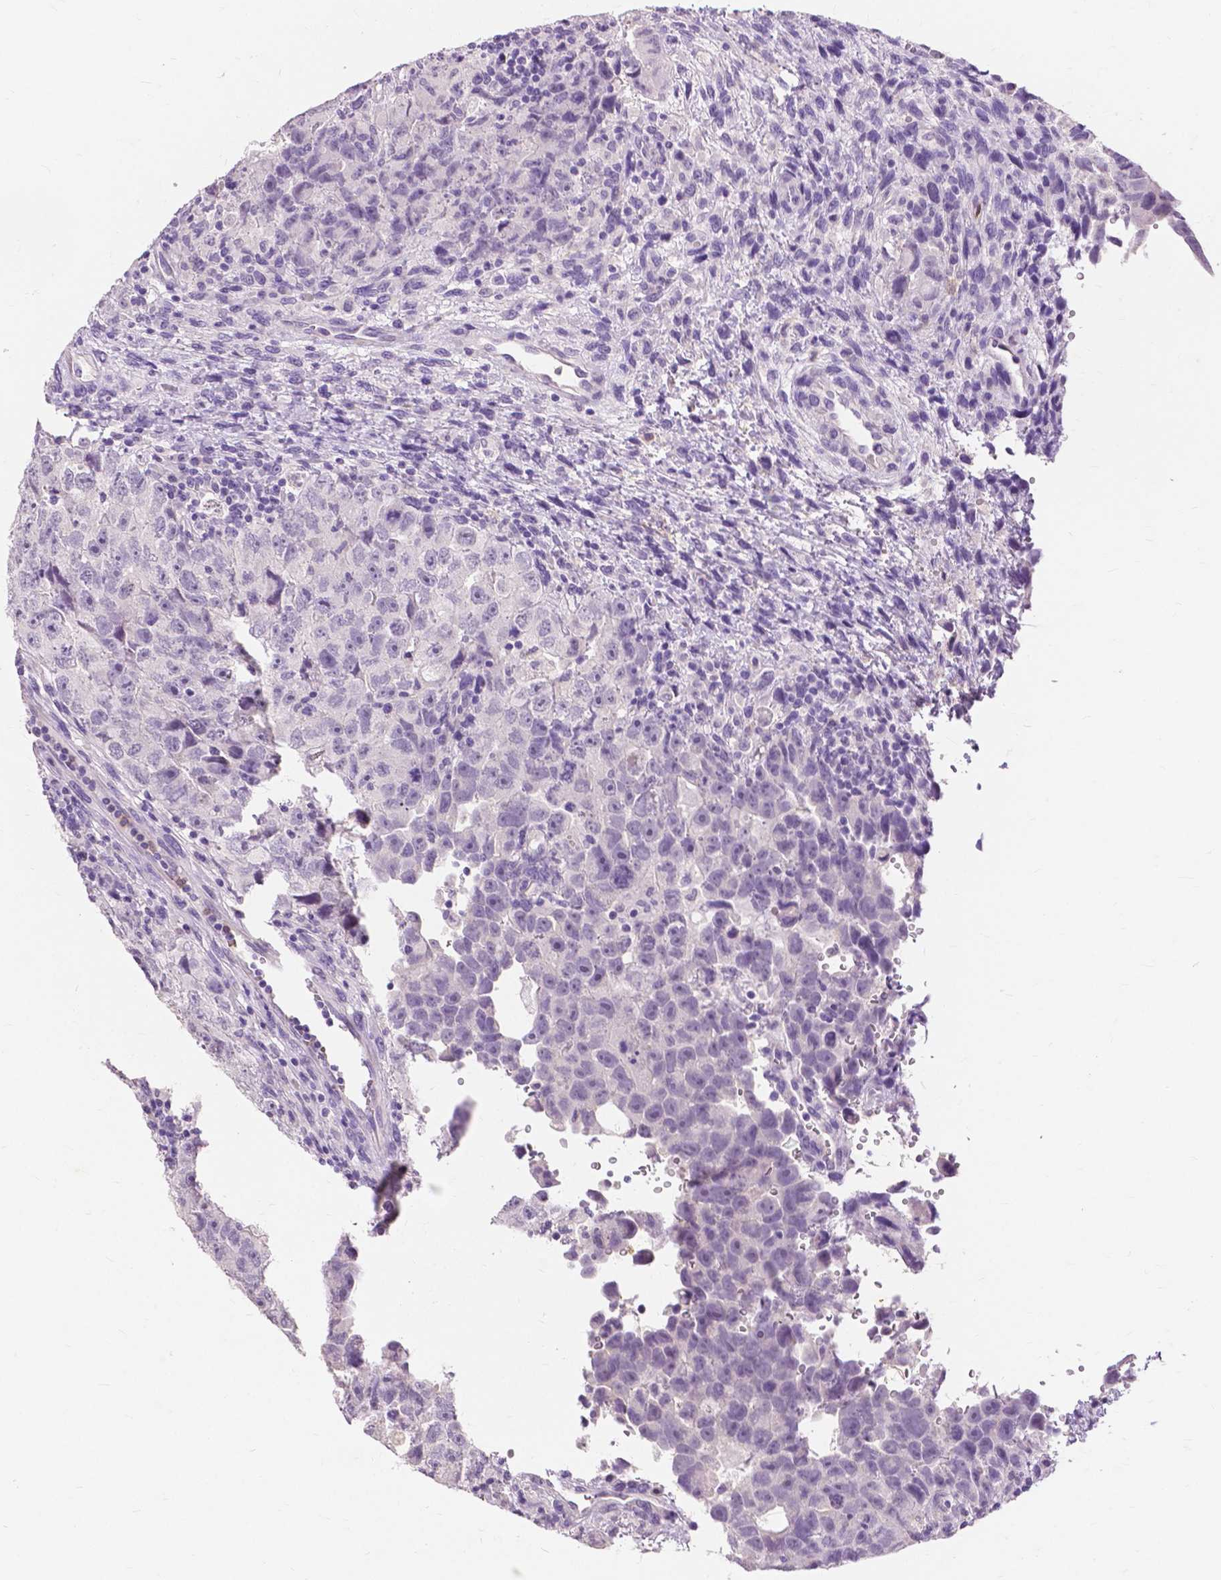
{"staining": {"intensity": "negative", "quantity": "none", "location": "none"}, "tissue": "testis cancer", "cell_type": "Tumor cells", "image_type": "cancer", "snomed": [{"axis": "morphology", "description": "Carcinoma, Embryonal, NOS"}, {"axis": "topography", "description": "Testis"}], "caption": "The micrograph displays no significant staining in tumor cells of embryonal carcinoma (testis).", "gene": "CXCR2", "patient": {"sex": "male", "age": 24}}